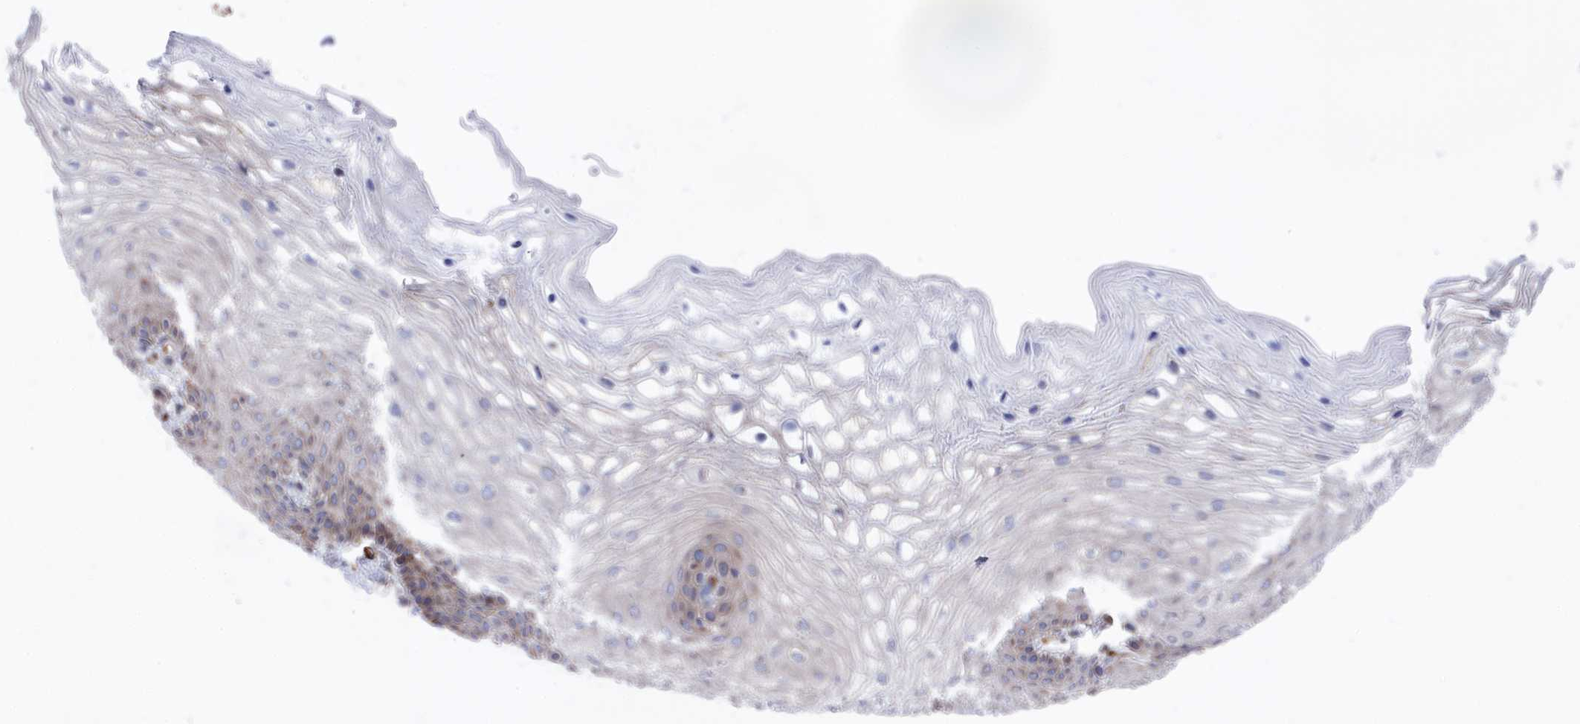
{"staining": {"intensity": "weak", "quantity": "25%-75%", "location": "cytoplasmic/membranous"}, "tissue": "vagina", "cell_type": "Squamous epithelial cells", "image_type": "normal", "snomed": [{"axis": "morphology", "description": "Normal tissue, NOS"}, {"axis": "topography", "description": "Vagina"}], "caption": "Weak cytoplasmic/membranous staining for a protein is present in about 25%-75% of squamous epithelial cells of unremarkable vagina using immunohistochemistry (IHC).", "gene": "NUTF2", "patient": {"sex": "female", "age": 68}}